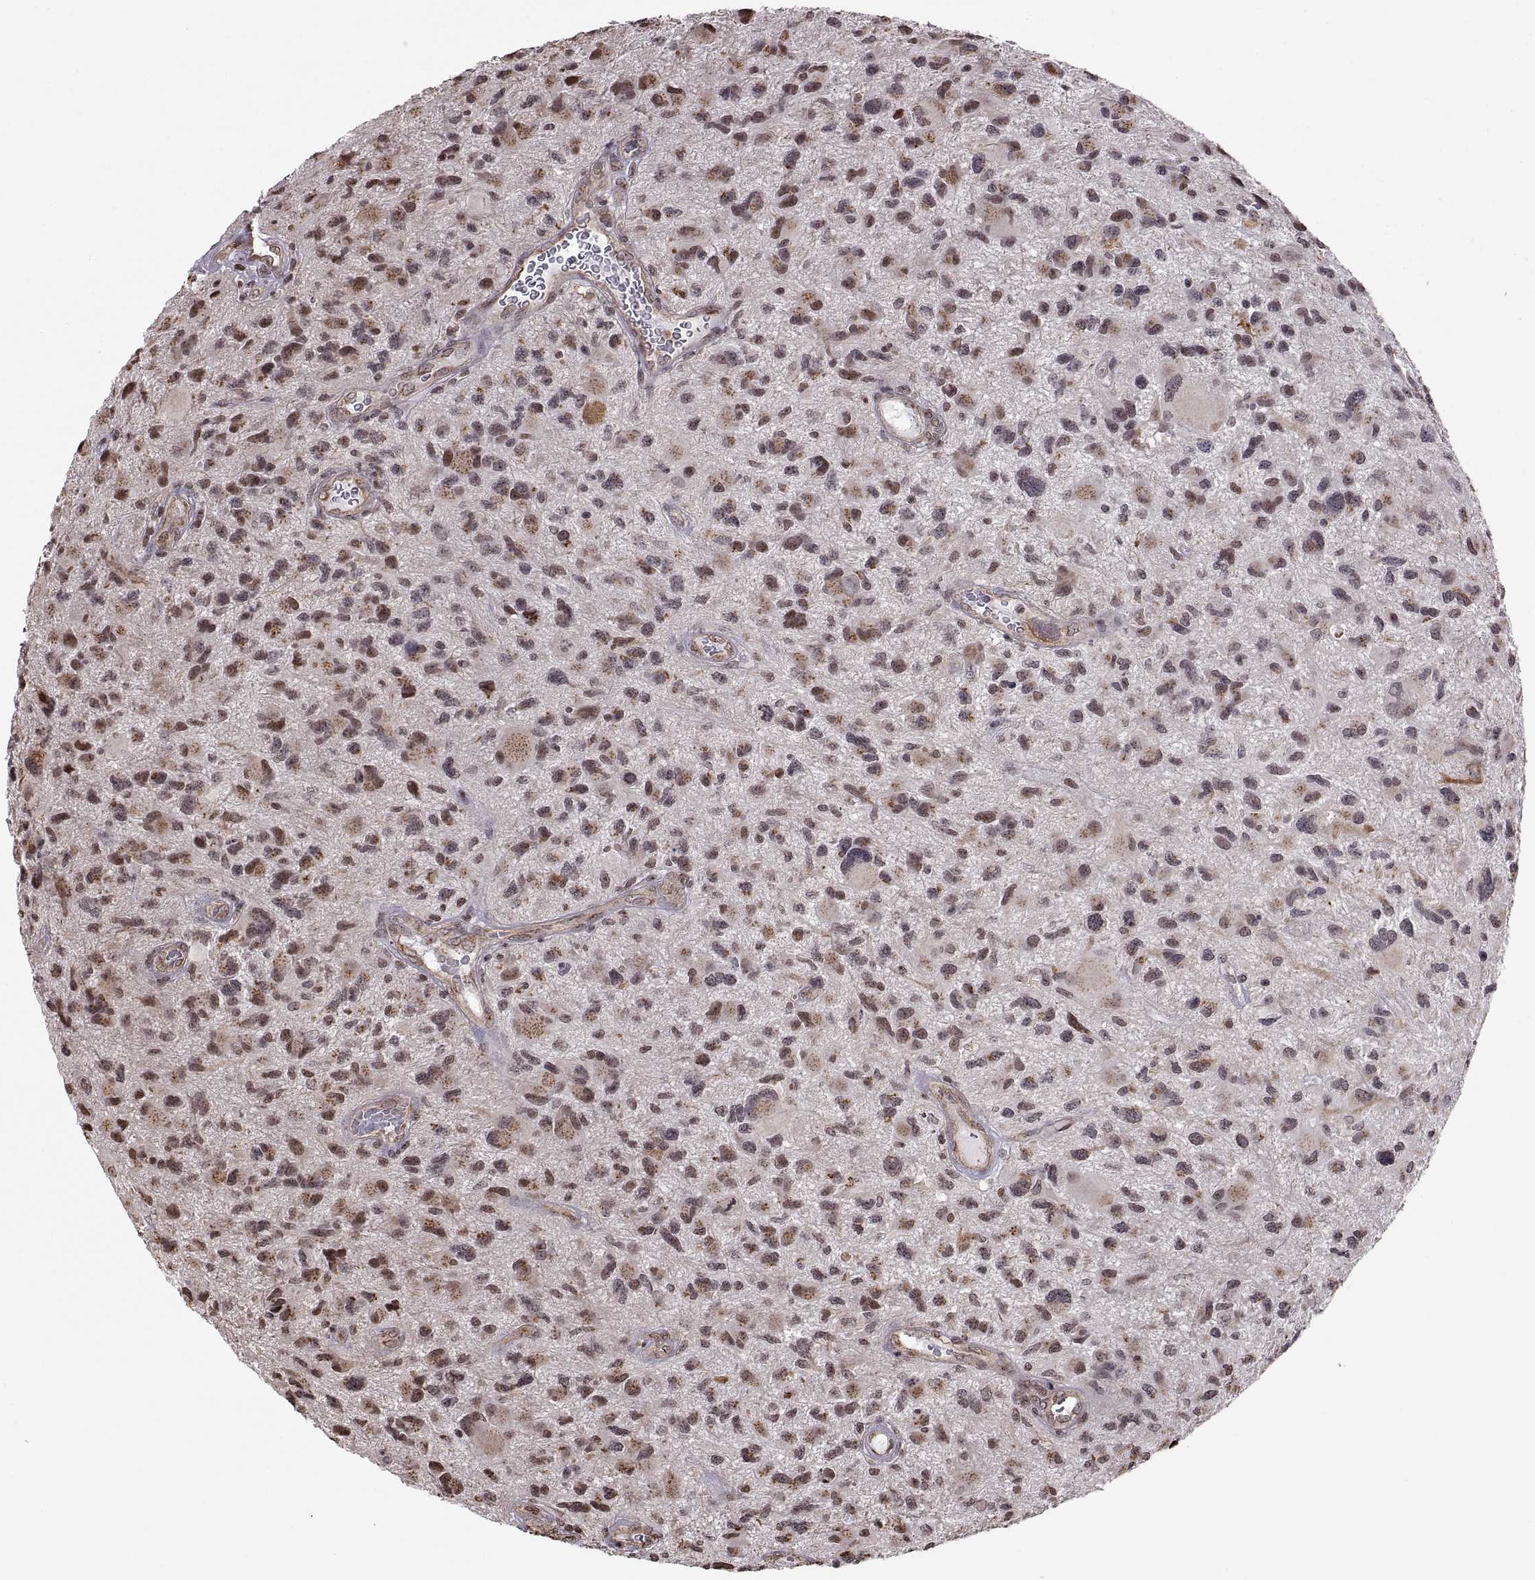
{"staining": {"intensity": "negative", "quantity": "none", "location": "none"}, "tissue": "glioma", "cell_type": "Tumor cells", "image_type": "cancer", "snomed": [{"axis": "morphology", "description": "Glioma, malignant, NOS"}, {"axis": "morphology", "description": "Glioma, malignant, High grade"}, {"axis": "topography", "description": "Brain"}], "caption": "Human malignant glioma (high-grade) stained for a protein using immunohistochemistry shows no staining in tumor cells.", "gene": "ARRB1", "patient": {"sex": "female", "age": 71}}